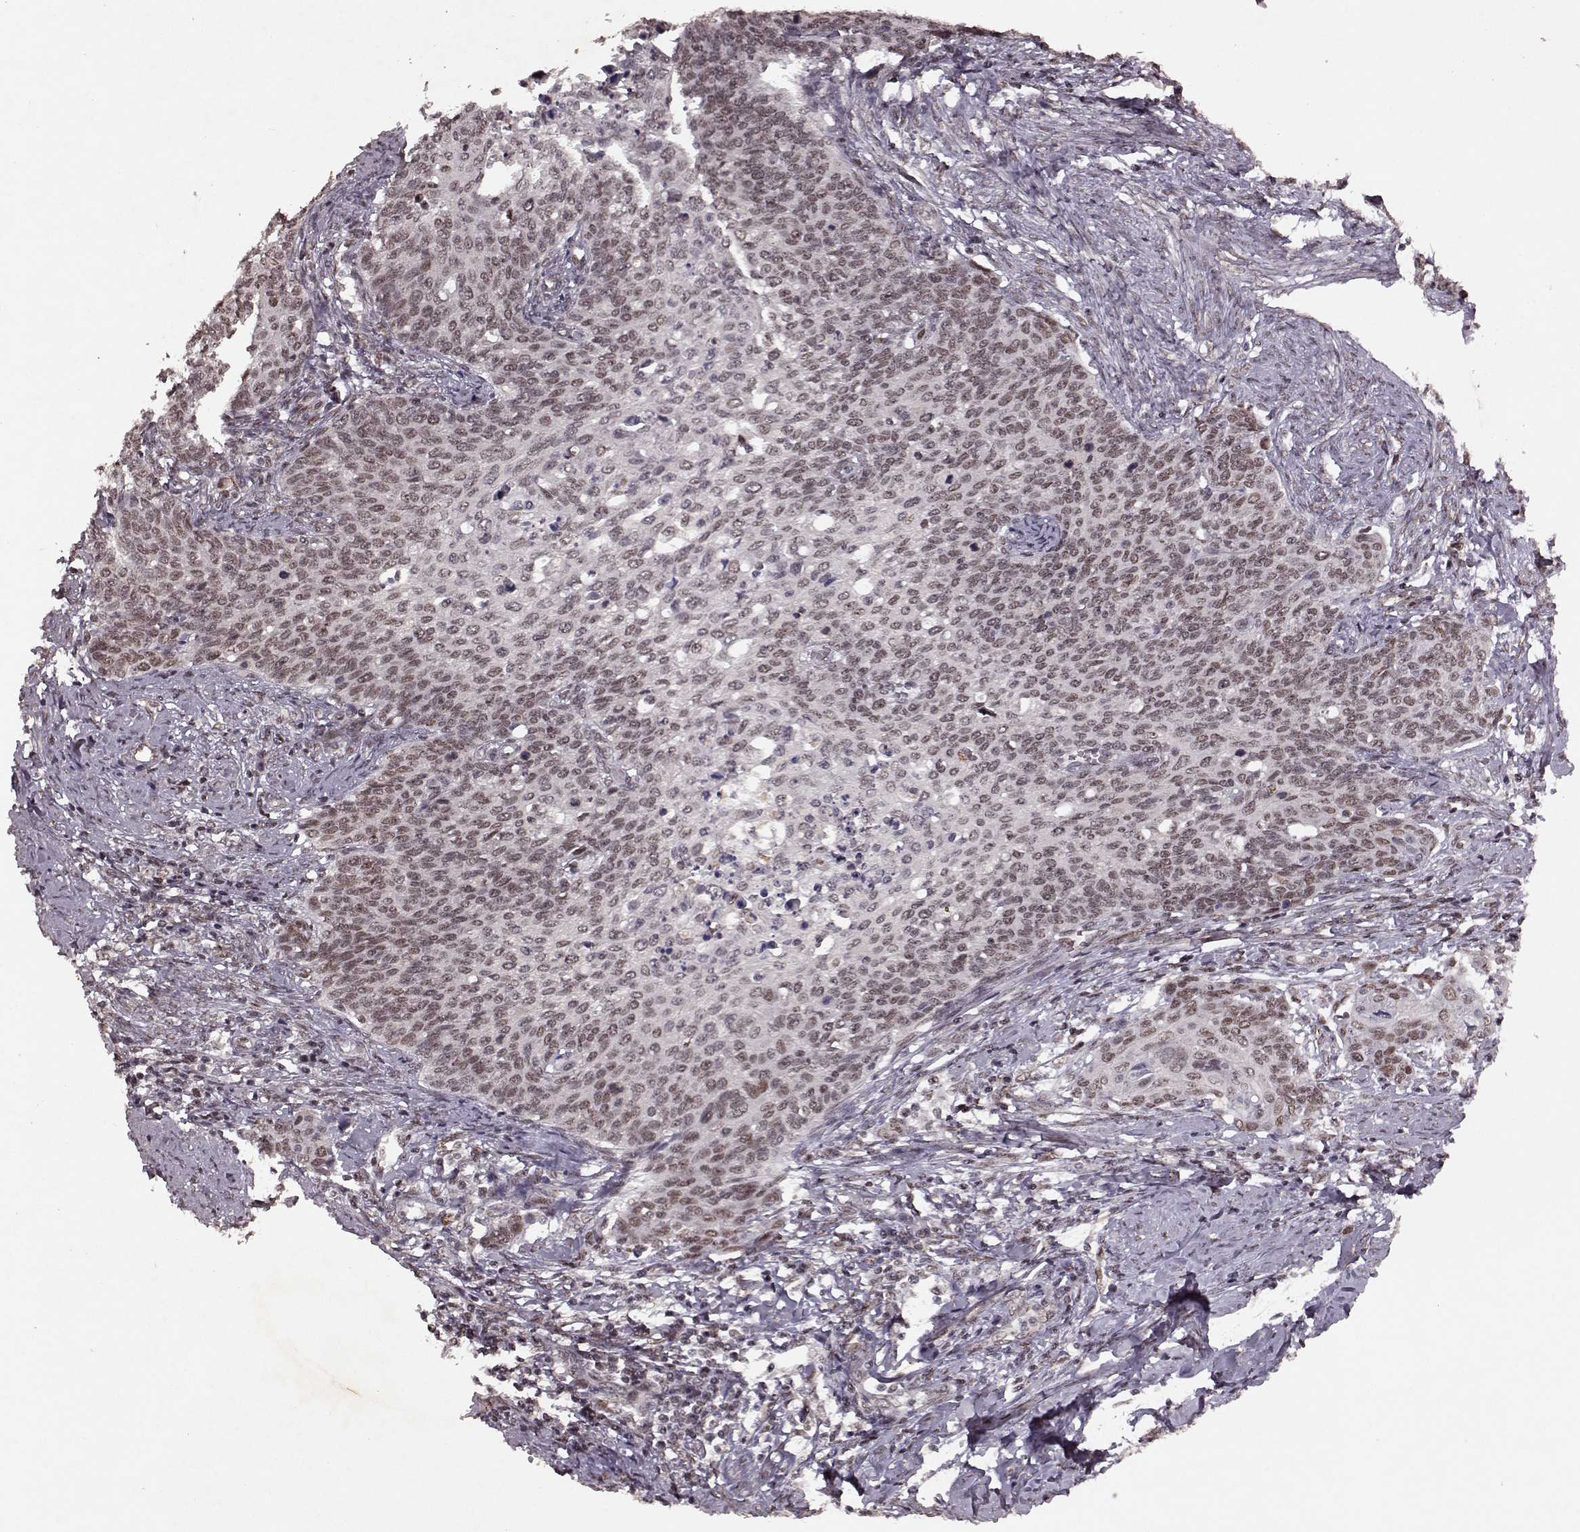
{"staining": {"intensity": "weak", "quantity": ">75%", "location": "nuclear"}, "tissue": "cervical cancer", "cell_type": "Tumor cells", "image_type": "cancer", "snomed": [{"axis": "morphology", "description": "Normal tissue, NOS"}, {"axis": "morphology", "description": "Squamous cell carcinoma, NOS"}, {"axis": "topography", "description": "Cervix"}], "caption": "This histopathology image demonstrates cervical cancer (squamous cell carcinoma) stained with IHC to label a protein in brown. The nuclear of tumor cells show weak positivity for the protein. Nuclei are counter-stained blue.", "gene": "RRAGD", "patient": {"sex": "female", "age": 39}}